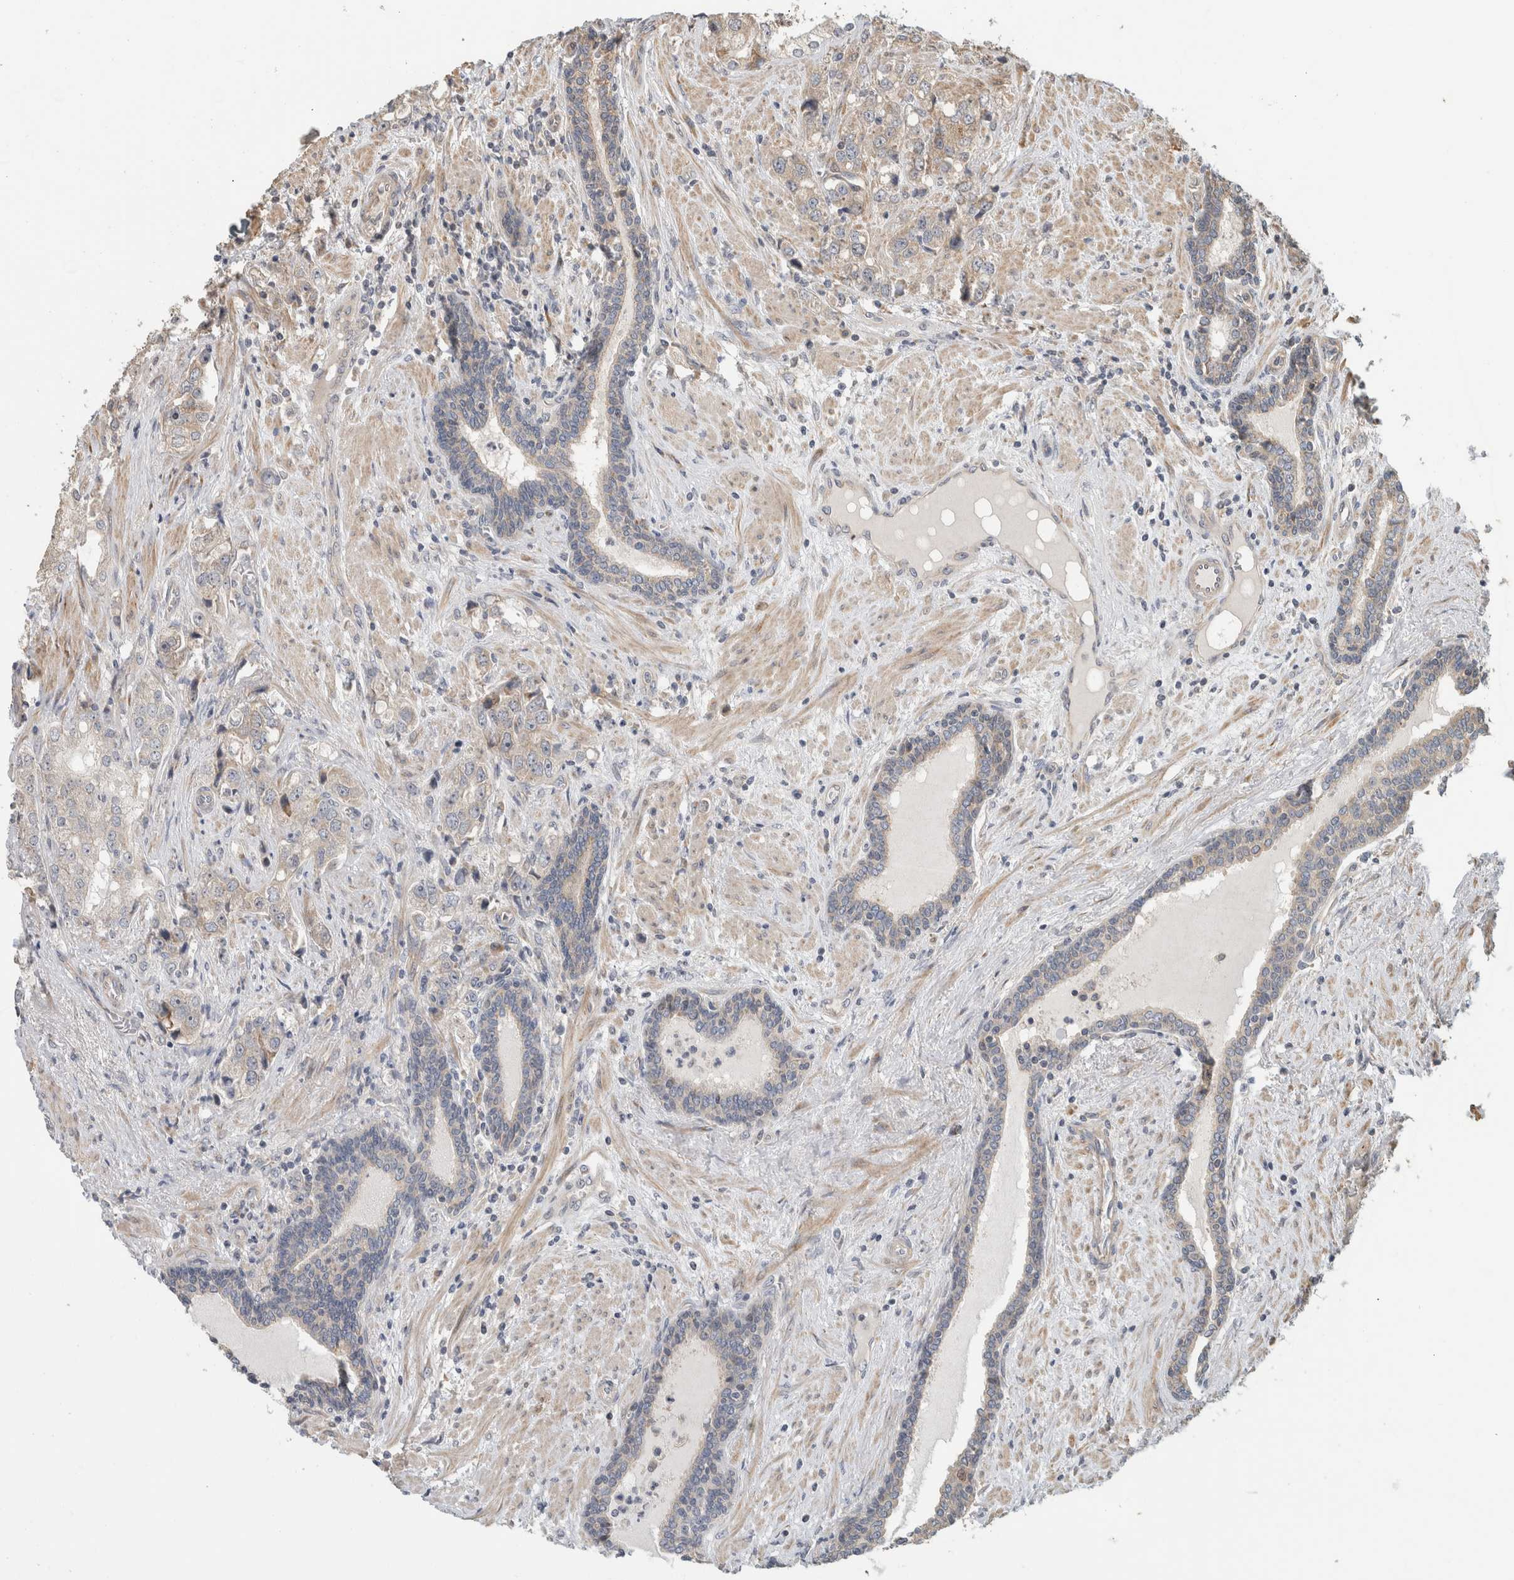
{"staining": {"intensity": "weak", "quantity": "<25%", "location": "cytoplasmic/membranous"}, "tissue": "prostate cancer", "cell_type": "Tumor cells", "image_type": "cancer", "snomed": [{"axis": "morphology", "description": "Adenocarcinoma, High grade"}, {"axis": "topography", "description": "Prostate"}], "caption": "Immunohistochemistry (IHC) micrograph of human high-grade adenocarcinoma (prostate) stained for a protein (brown), which displays no expression in tumor cells.", "gene": "PCDHB15", "patient": {"sex": "male", "age": 50}}